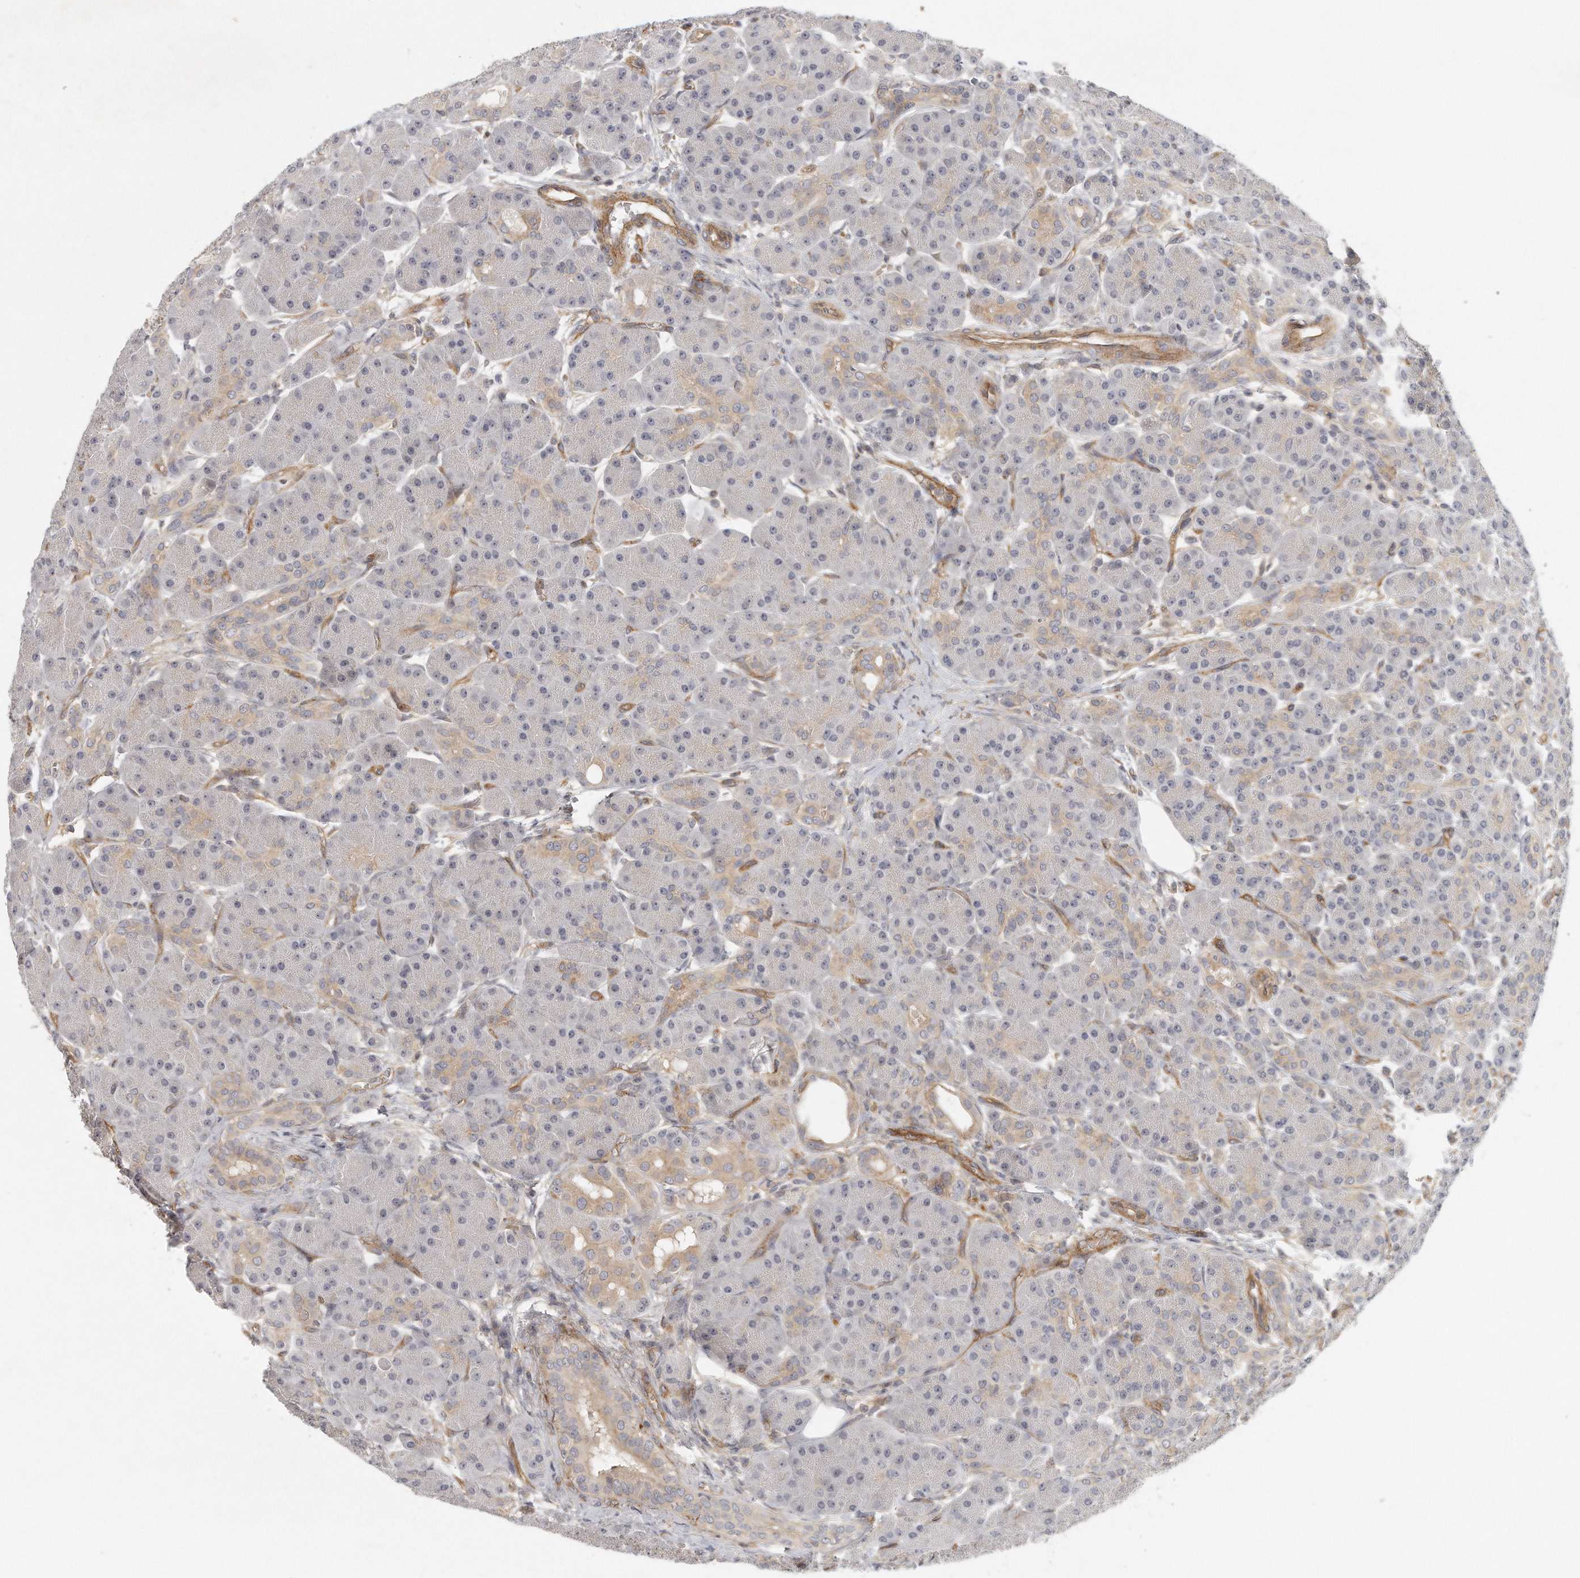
{"staining": {"intensity": "moderate", "quantity": "25%-75%", "location": "cytoplasmic/membranous"}, "tissue": "pancreas", "cell_type": "Exocrine glandular cells", "image_type": "normal", "snomed": [{"axis": "morphology", "description": "Normal tissue, NOS"}, {"axis": "topography", "description": "Pancreas"}], "caption": "Immunohistochemistry (IHC) staining of unremarkable pancreas, which shows medium levels of moderate cytoplasmic/membranous expression in approximately 25%-75% of exocrine glandular cells indicating moderate cytoplasmic/membranous protein expression. The staining was performed using DAB (3,3'-diaminobenzidine) (brown) for protein detection and nuclei were counterstained in hematoxylin (blue).", "gene": "MTERF4", "patient": {"sex": "male", "age": 63}}